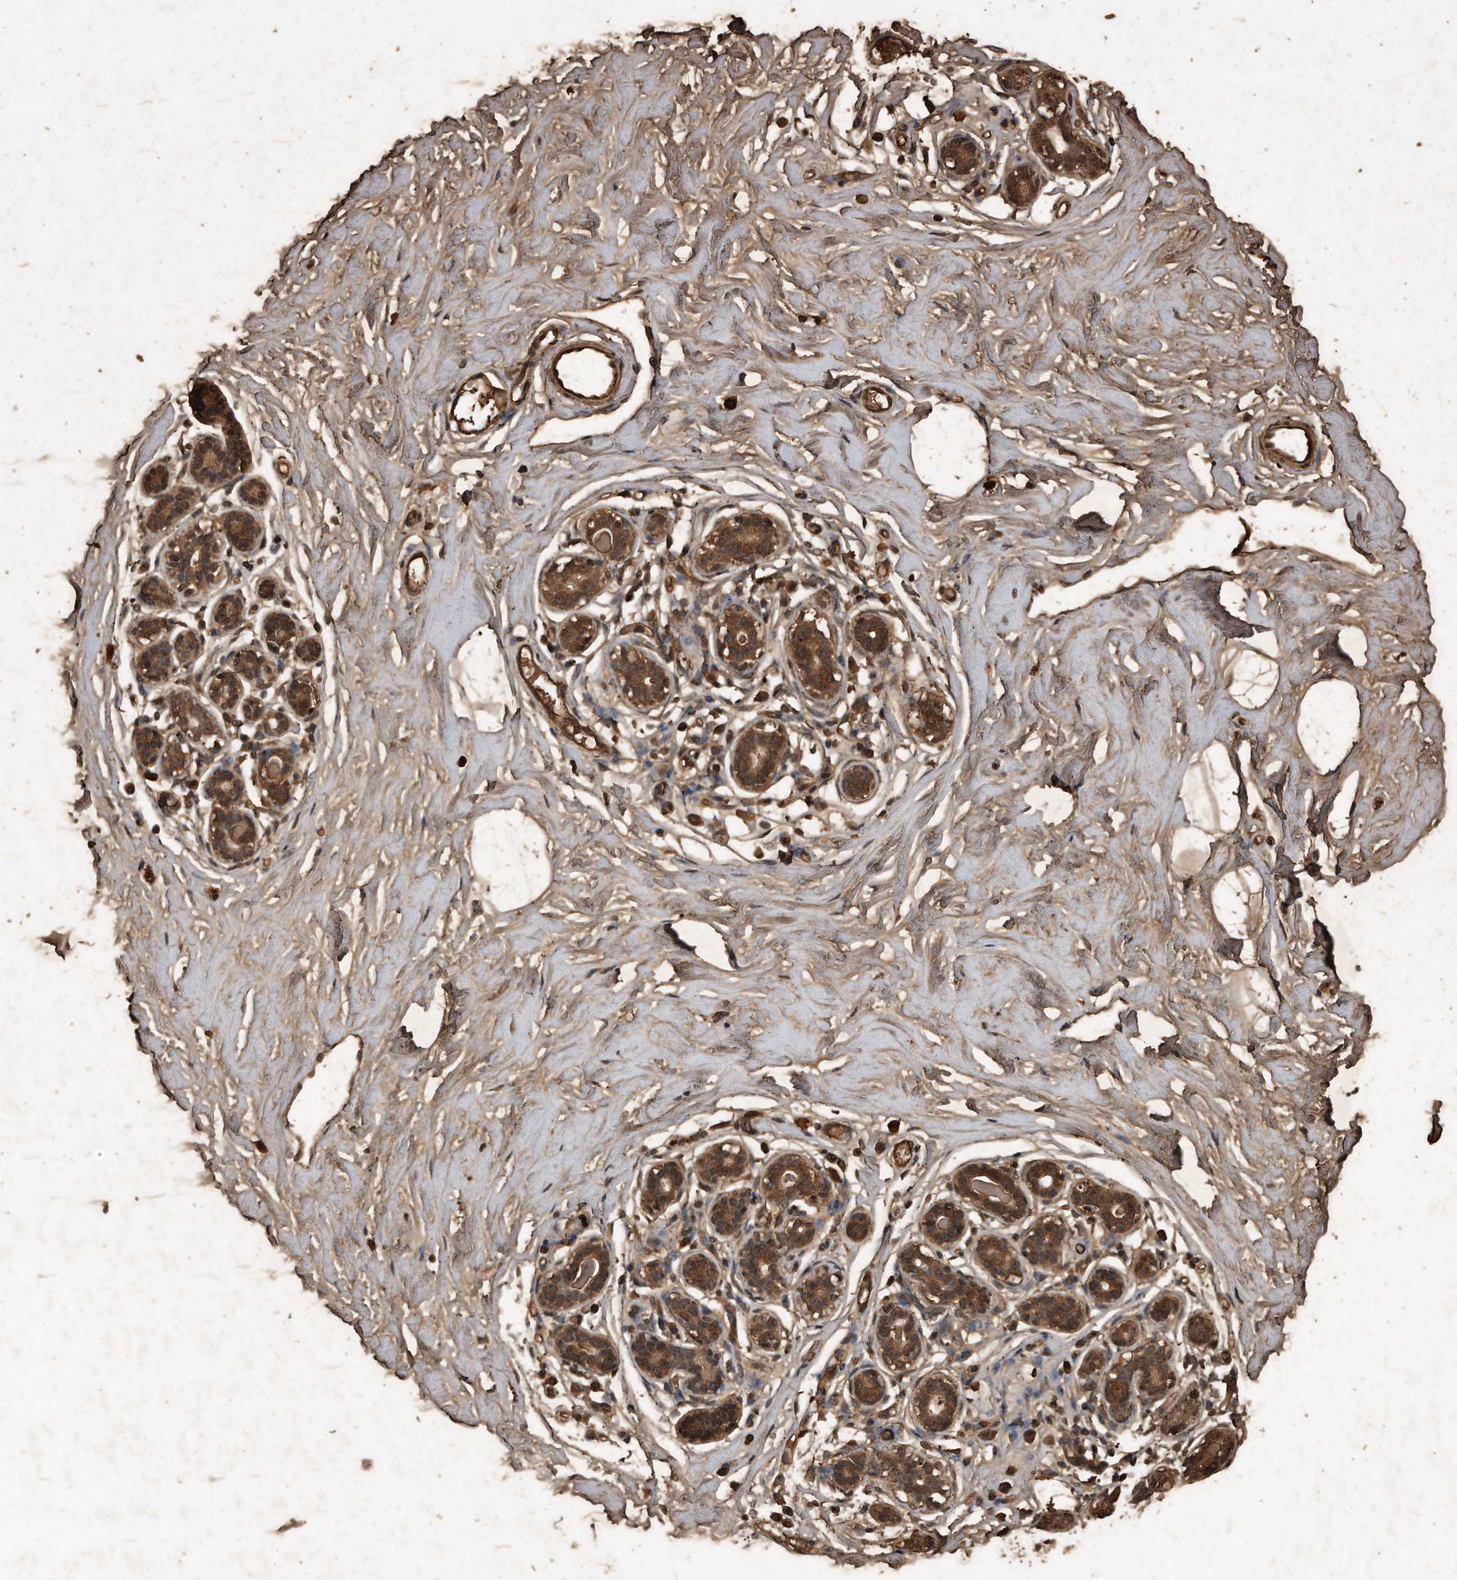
{"staining": {"intensity": "strong", "quantity": ">75%", "location": "cytoplasmic/membranous"}, "tissue": "breast", "cell_type": "Adipocytes", "image_type": "normal", "snomed": [{"axis": "morphology", "description": "Normal tissue, NOS"}, {"axis": "morphology", "description": "Adenoma, NOS"}, {"axis": "topography", "description": "Breast"}], "caption": "Immunohistochemical staining of normal human breast reveals high levels of strong cytoplasmic/membranous expression in about >75% of adipocytes. (brown staining indicates protein expression, while blue staining denotes nuclei).", "gene": "CFLAR", "patient": {"sex": "female", "age": 23}}